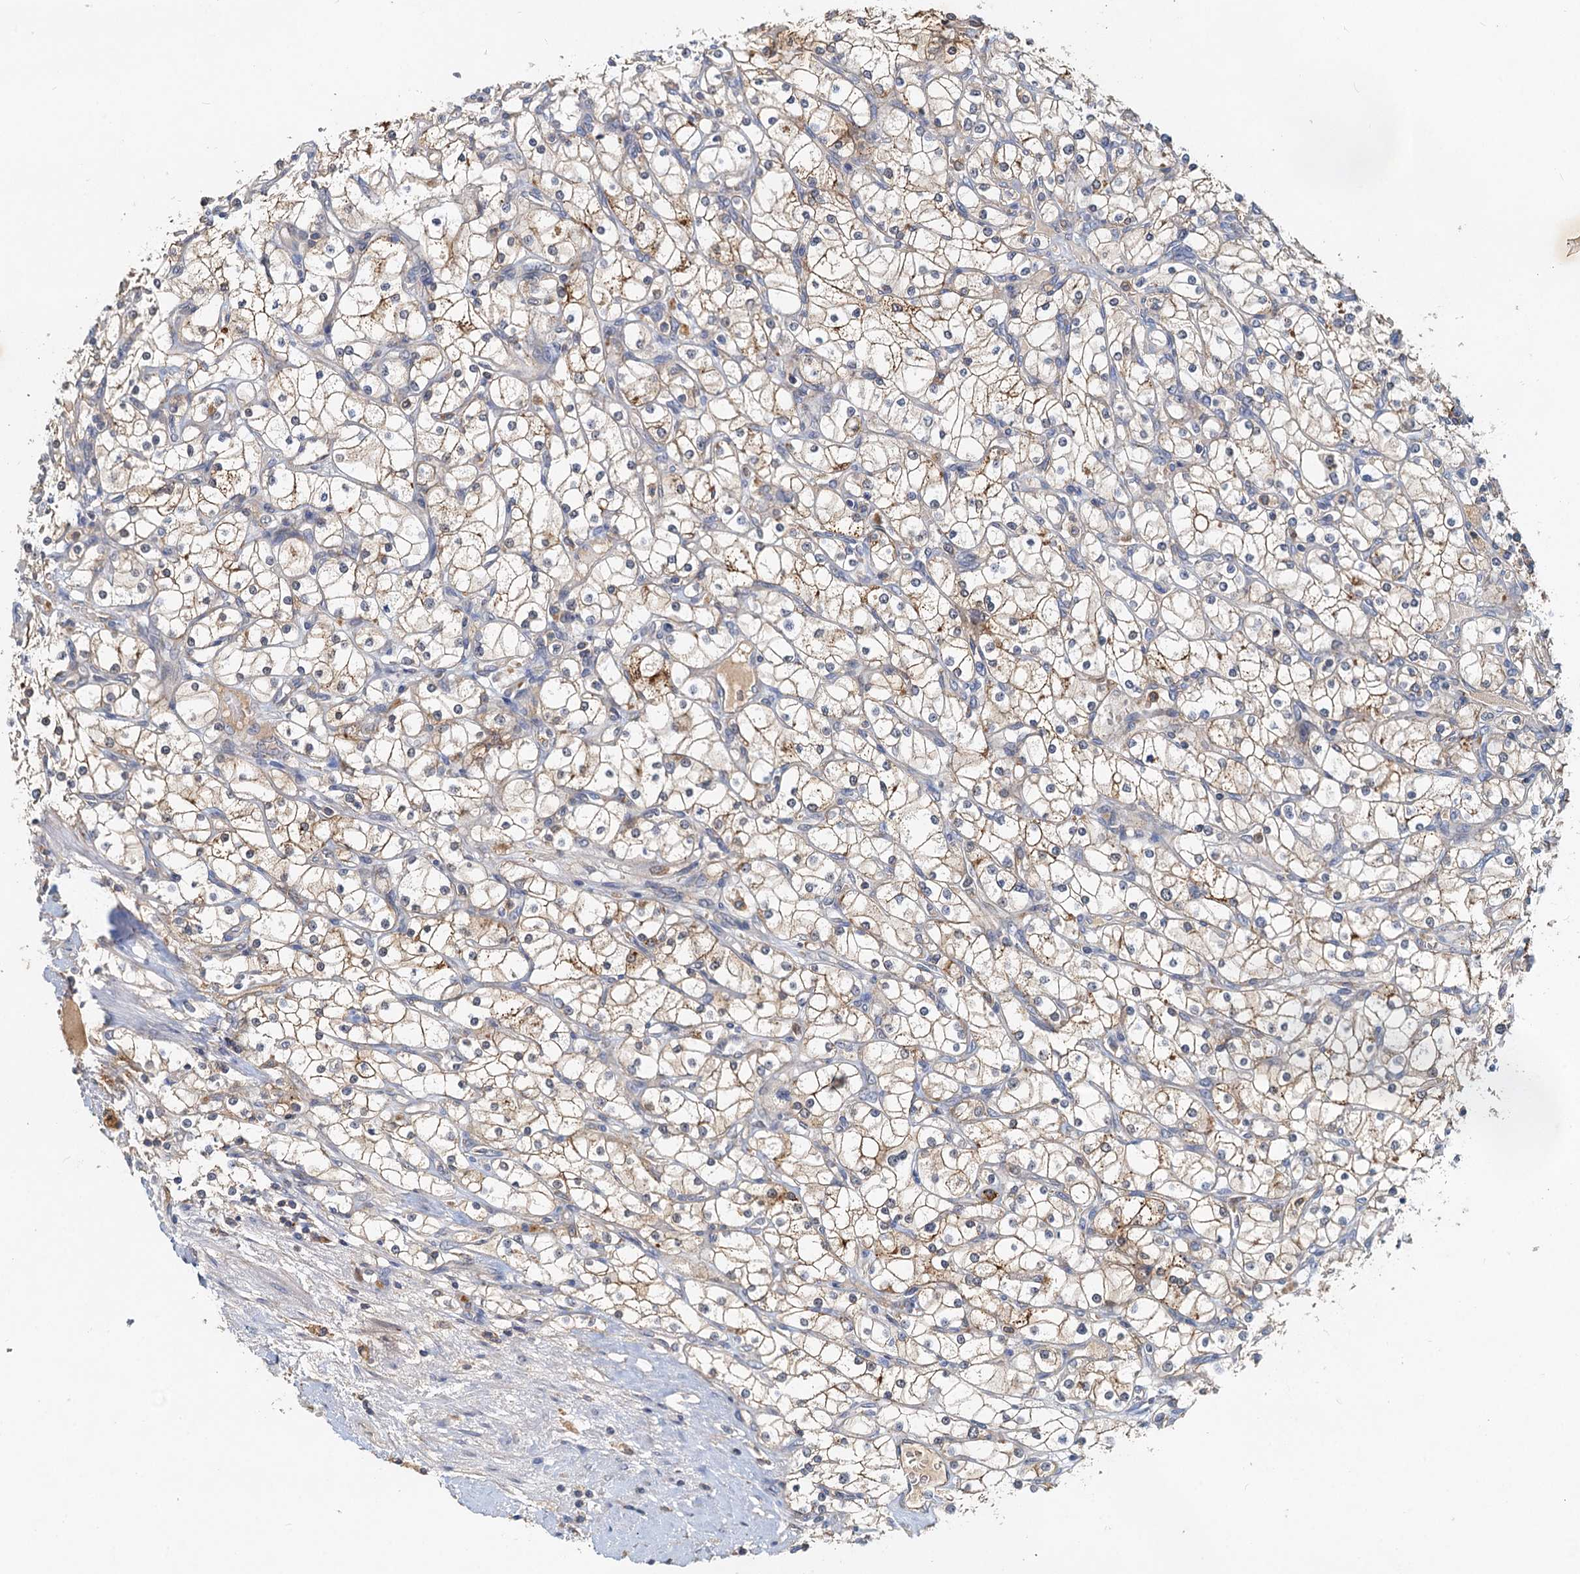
{"staining": {"intensity": "weak", "quantity": ">75%", "location": "cytoplasmic/membranous"}, "tissue": "renal cancer", "cell_type": "Tumor cells", "image_type": "cancer", "snomed": [{"axis": "morphology", "description": "Adenocarcinoma, NOS"}, {"axis": "topography", "description": "Kidney"}], "caption": "This photomicrograph exhibits immunohistochemistry staining of human adenocarcinoma (renal), with low weak cytoplasmic/membranous positivity in approximately >75% of tumor cells.", "gene": "TOLLIP", "patient": {"sex": "male", "age": 80}}